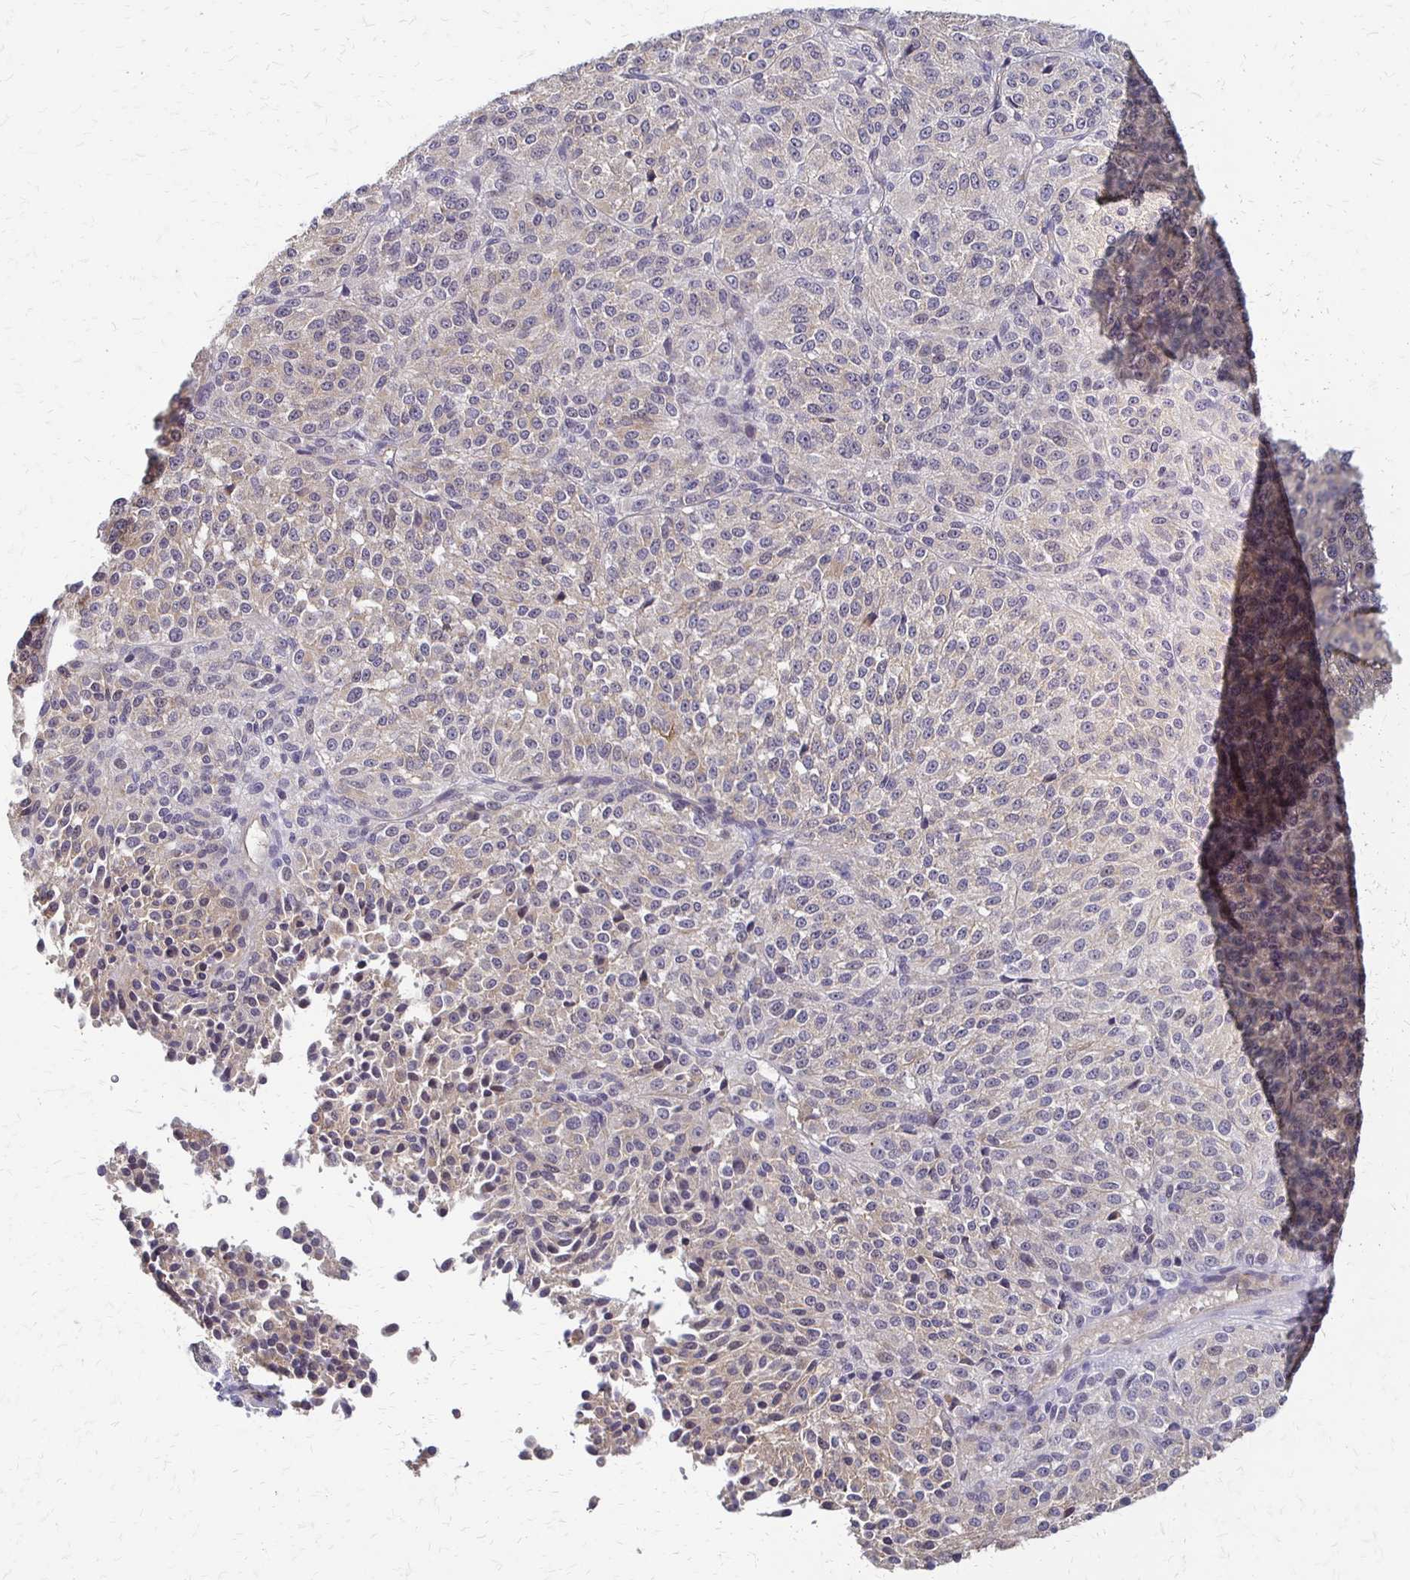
{"staining": {"intensity": "negative", "quantity": "none", "location": "none"}, "tissue": "melanoma", "cell_type": "Tumor cells", "image_type": "cancer", "snomed": [{"axis": "morphology", "description": "Malignant melanoma, Metastatic site"}, {"axis": "topography", "description": "Brain"}], "caption": "Tumor cells are negative for protein expression in human malignant melanoma (metastatic site).", "gene": "SLC9A9", "patient": {"sex": "female", "age": 56}}